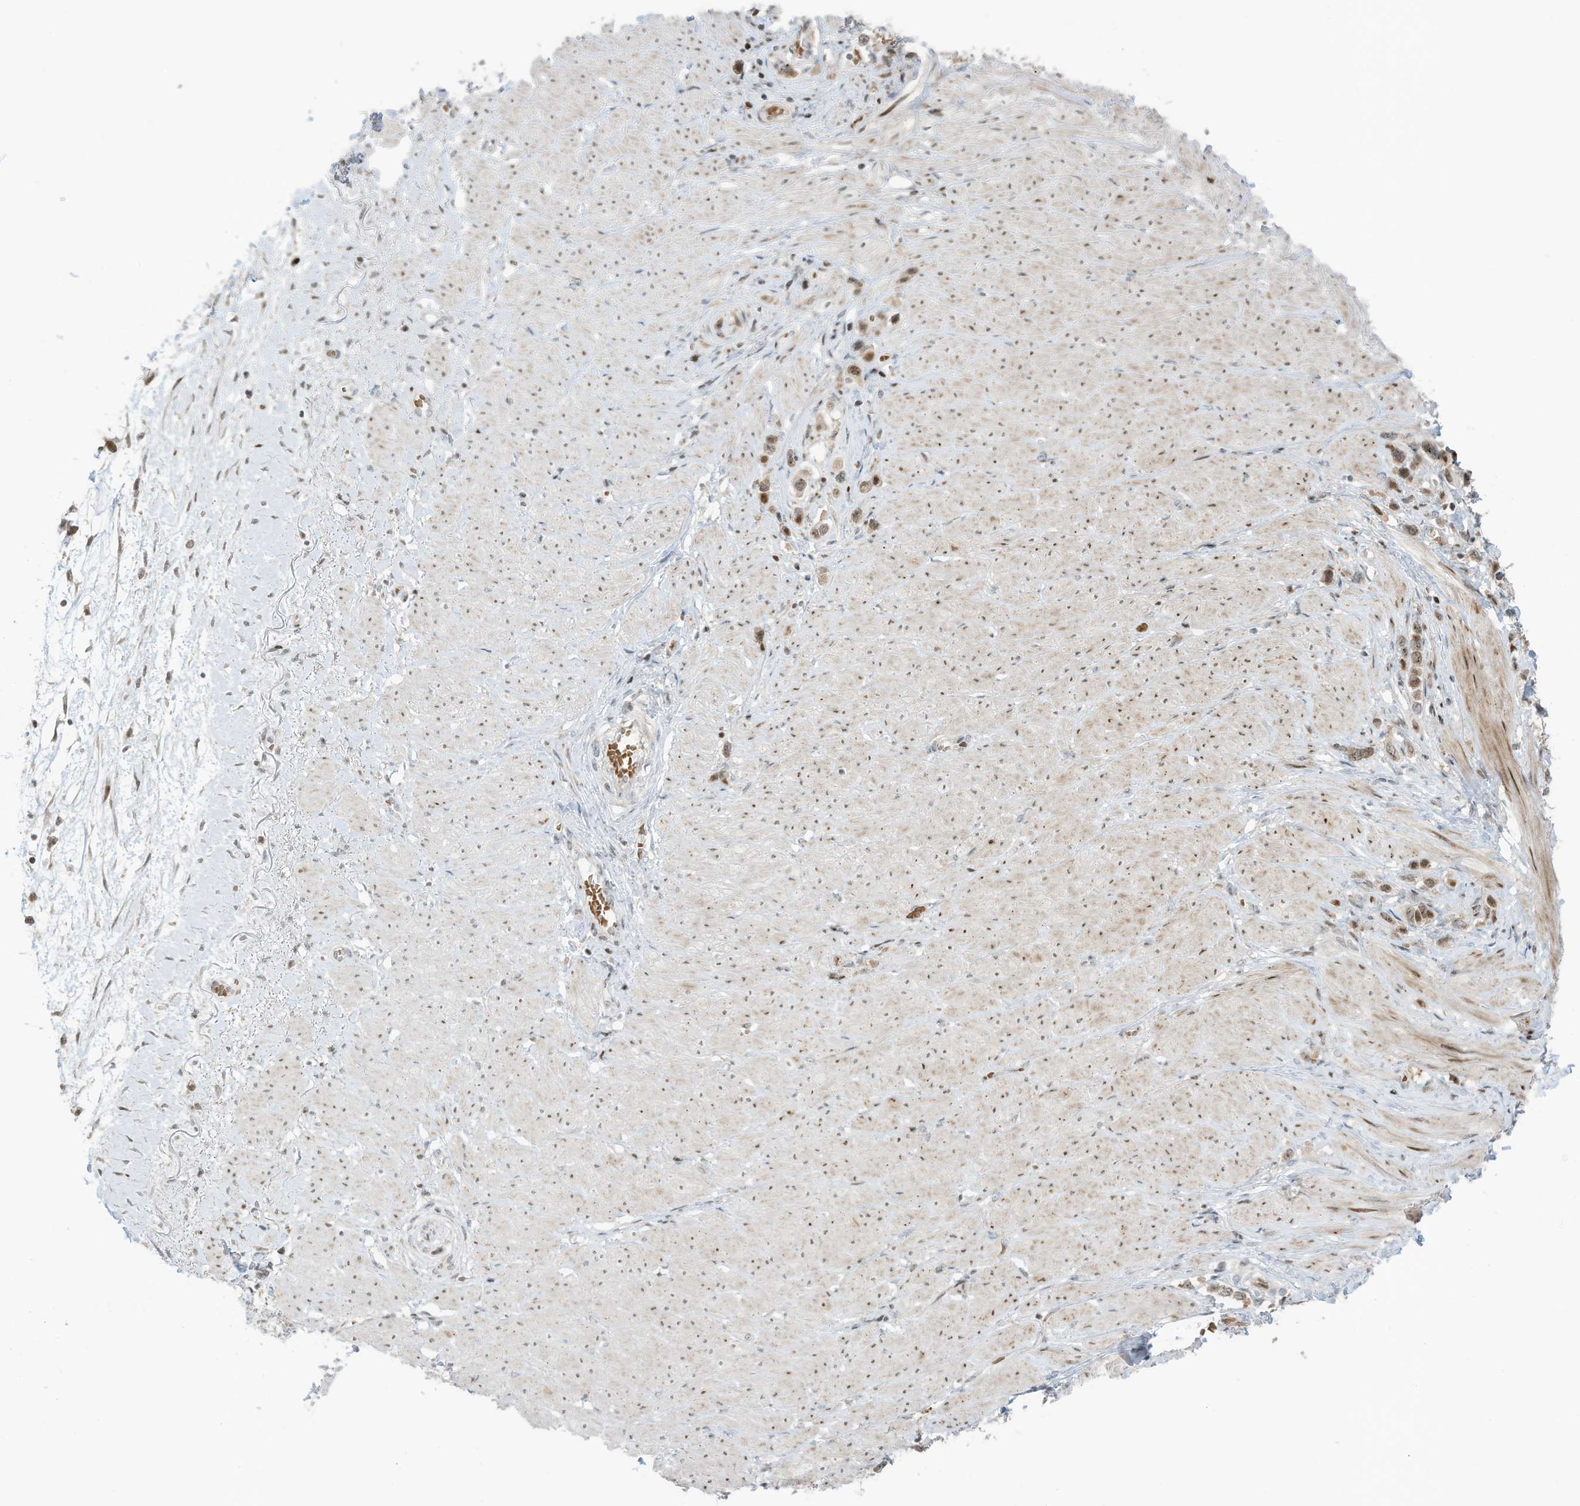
{"staining": {"intensity": "weak", "quantity": "25%-75%", "location": "nuclear"}, "tissue": "stomach cancer", "cell_type": "Tumor cells", "image_type": "cancer", "snomed": [{"axis": "morphology", "description": "Adenocarcinoma, NOS"}, {"axis": "topography", "description": "Stomach"}], "caption": "Immunohistochemistry micrograph of neoplastic tissue: human stomach adenocarcinoma stained using IHC shows low levels of weak protein expression localized specifically in the nuclear of tumor cells, appearing as a nuclear brown color.", "gene": "ZCWPW2", "patient": {"sex": "female", "age": 65}}